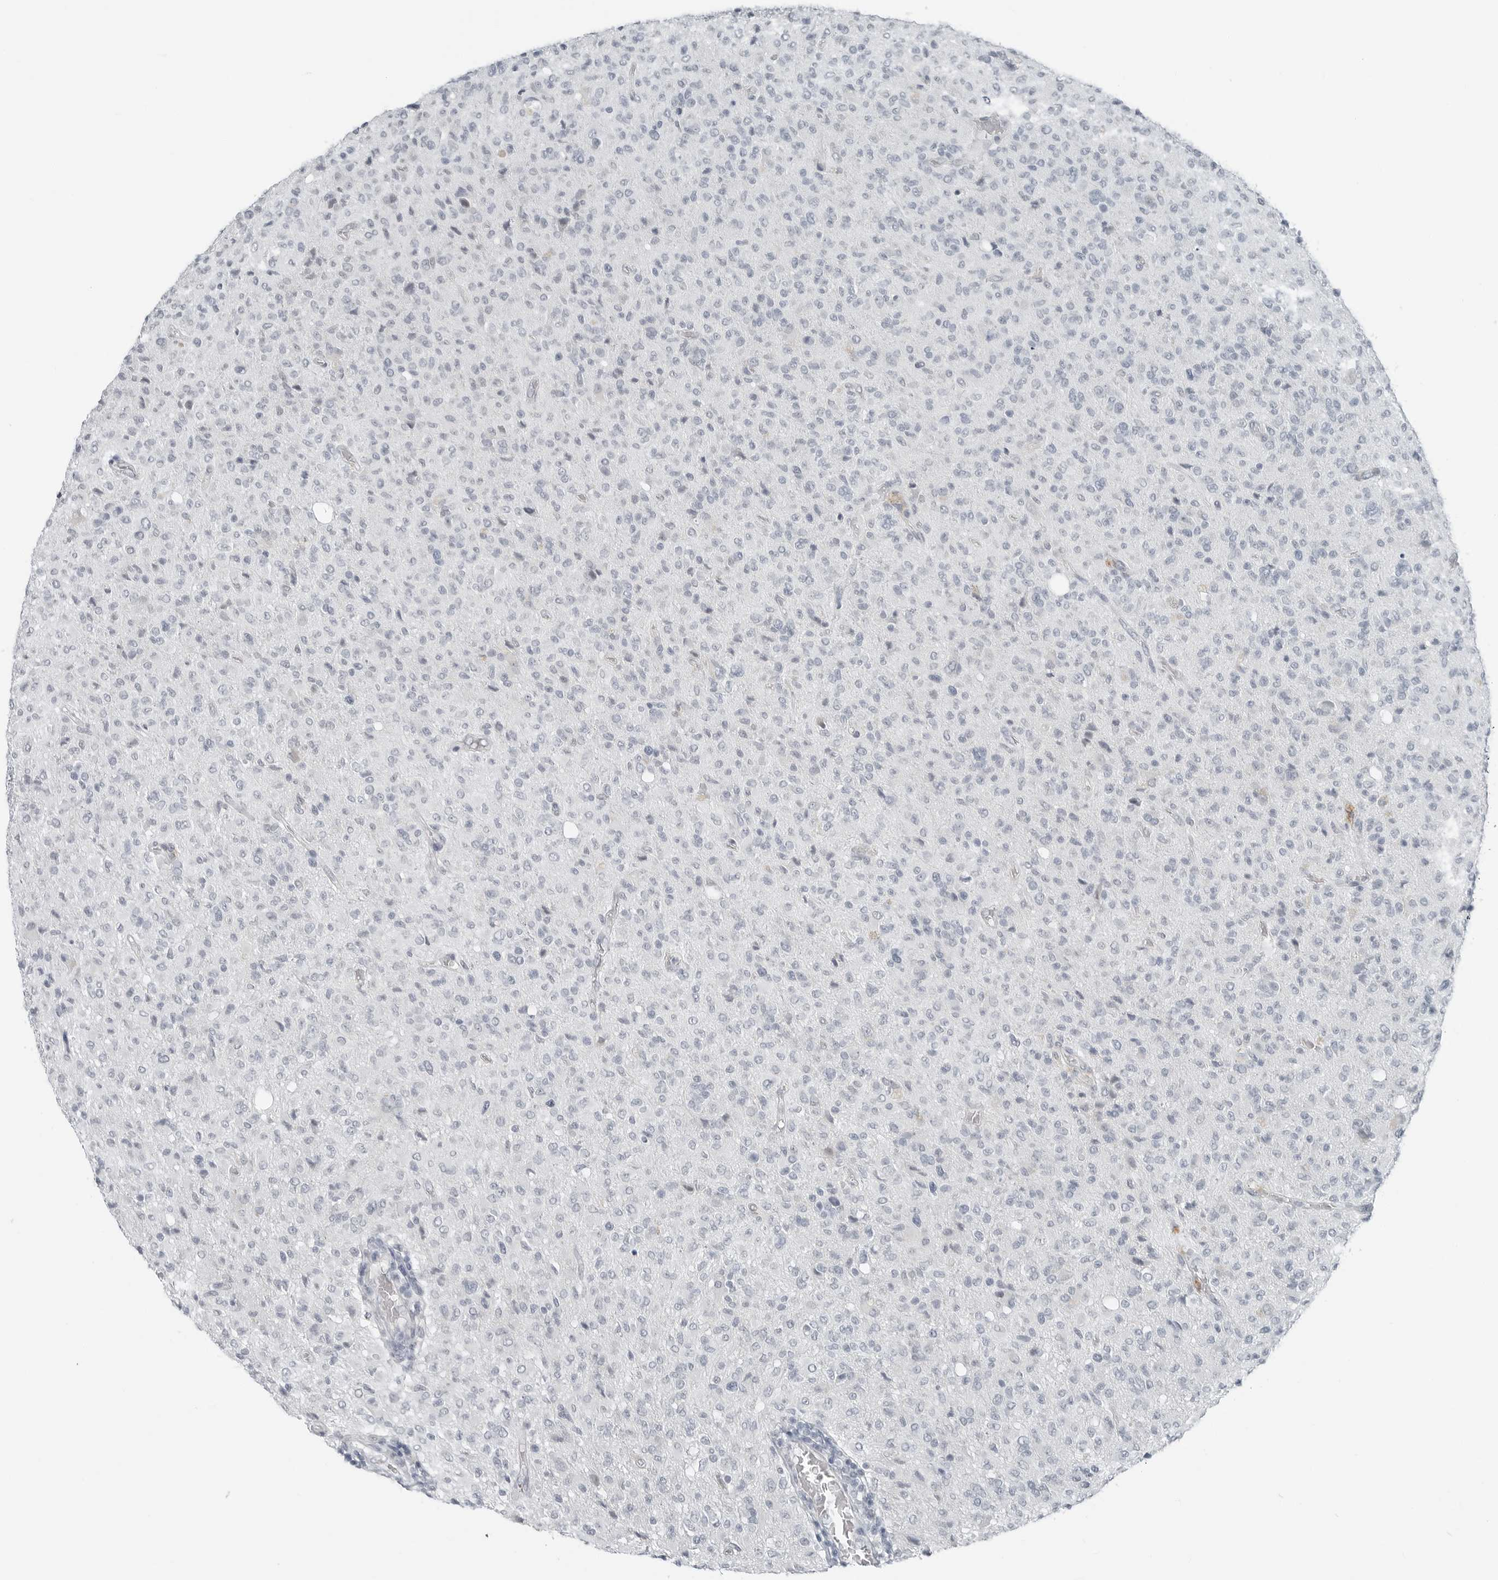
{"staining": {"intensity": "negative", "quantity": "none", "location": "none"}, "tissue": "glioma", "cell_type": "Tumor cells", "image_type": "cancer", "snomed": [{"axis": "morphology", "description": "Glioma, malignant, High grade"}, {"axis": "topography", "description": "Brain"}], "caption": "Immunohistochemistry histopathology image of neoplastic tissue: human glioma stained with DAB (3,3'-diaminobenzidine) shows no significant protein expression in tumor cells. (Brightfield microscopy of DAB immunohistochemistry at high magnification).", "gene": "XIRP1", "patient": {"sex": "female", "age": 57}}